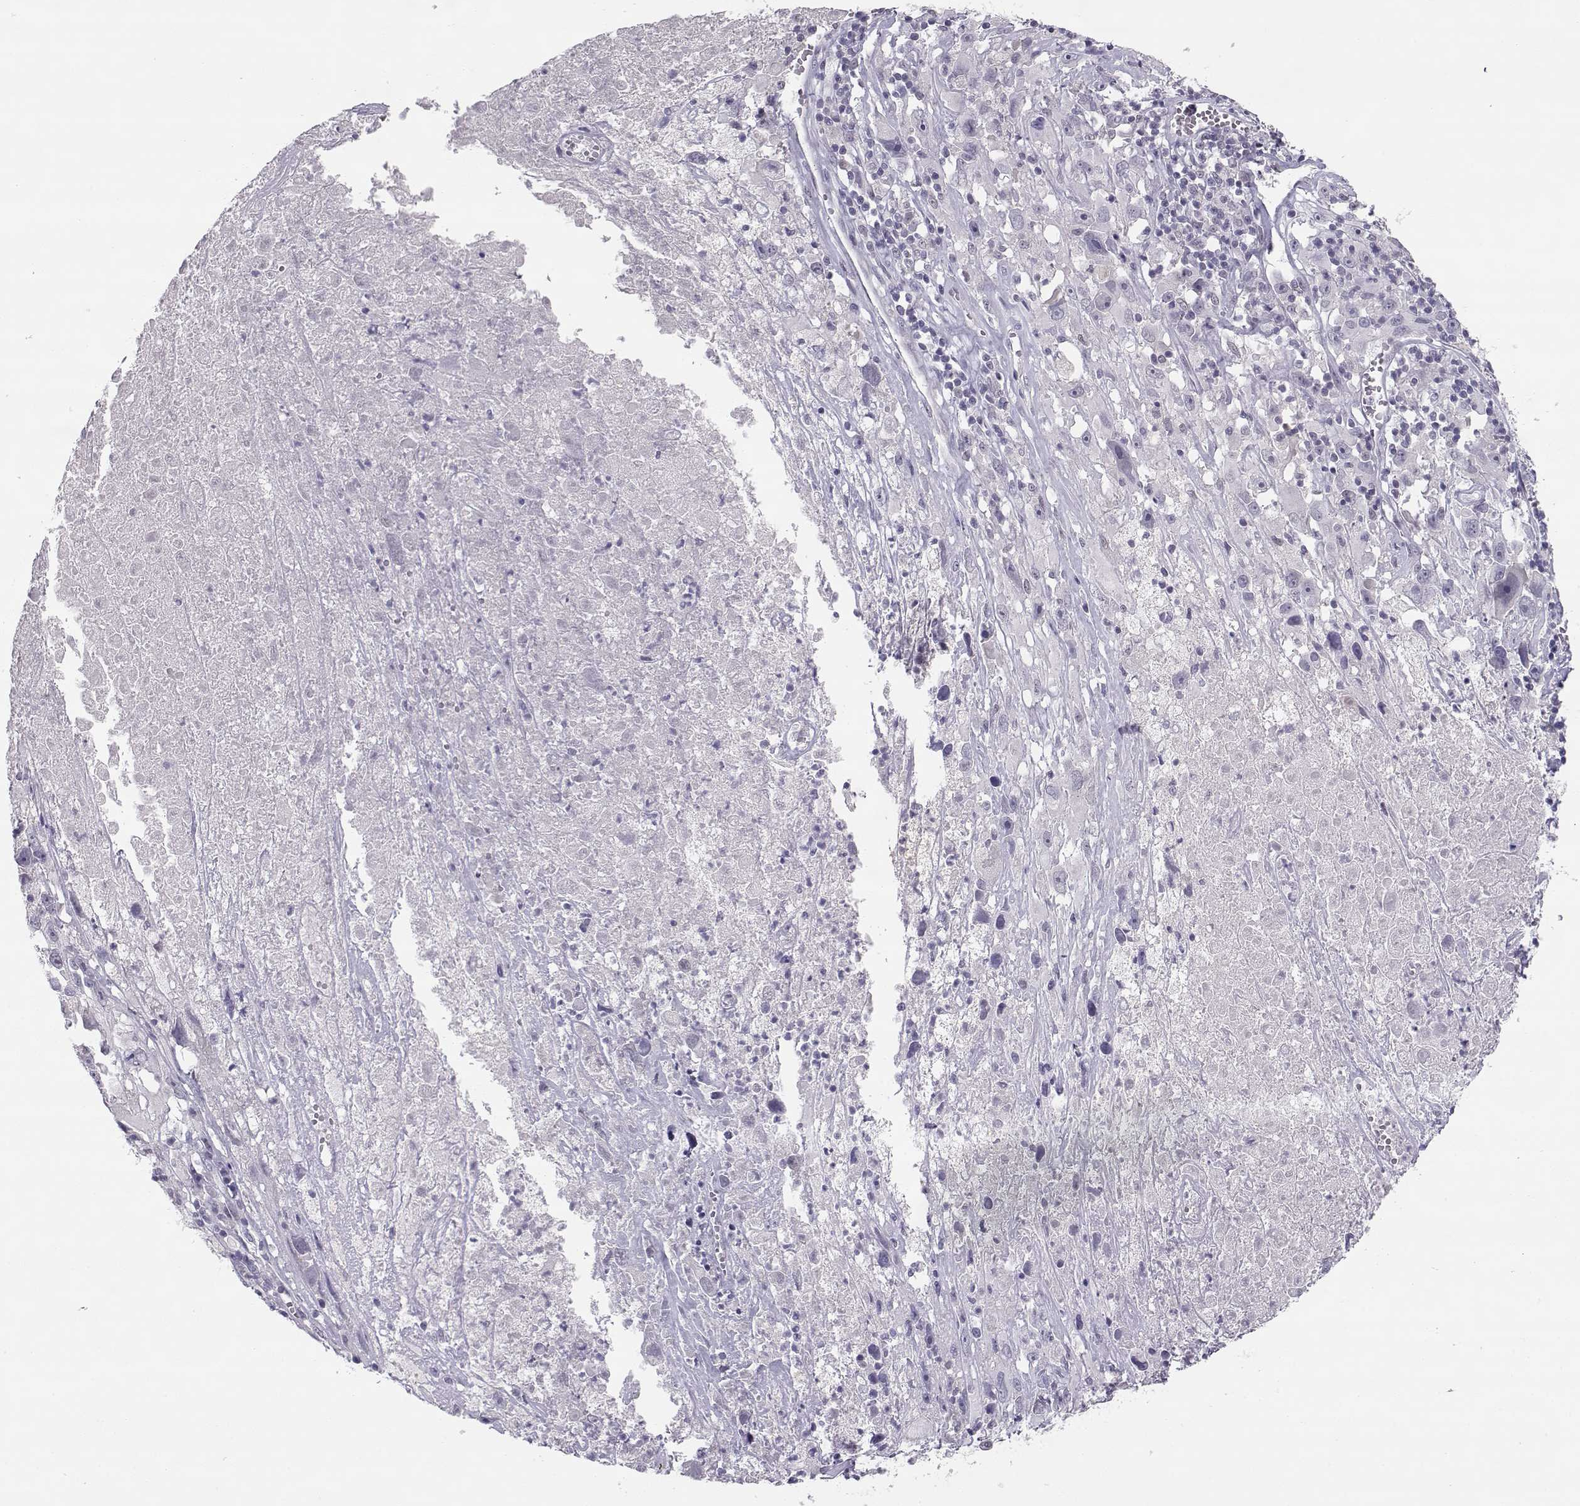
{"staining": {"intensity": "negative", "quantity": "none", "location": "none"}, "tissue": "melanoma", "cell_type": "Tumor cells", "image_type": "cancer", "snomed": [{"axis": "morphology", "description": "Malignant melanoma, Metastatic site"}, {"axis": "topography", "description": "Lymph node"}], "caption": "This is an IHC histopathology image of melanoma. There is no positivity in tumor cells.", "gene": "C16orf86", "patient": {"sex": "male", "age": 50}}